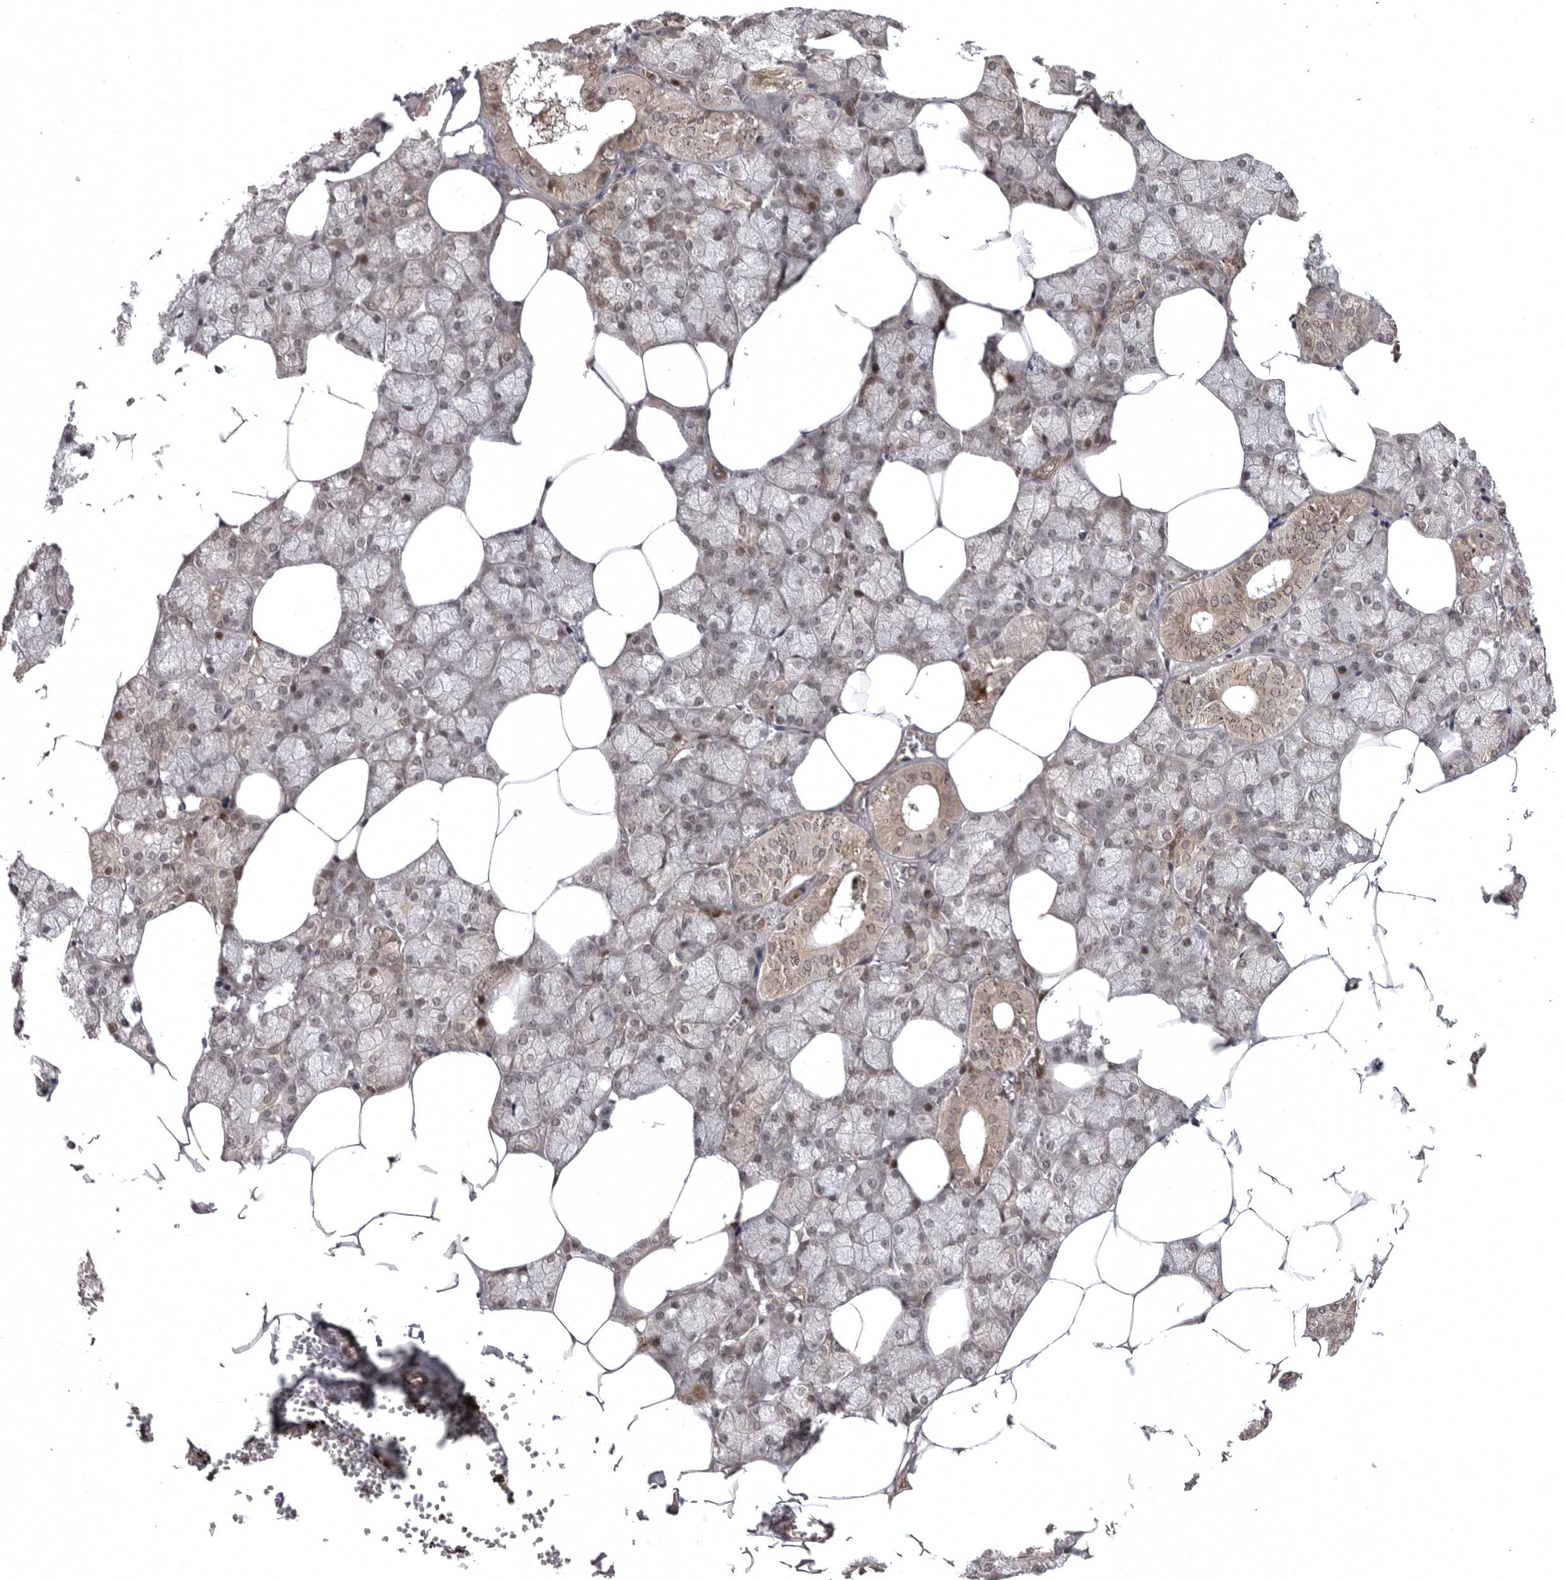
{"staining": {"intensity": "moderate", "quantity": "25%-75%", "location": "cytoplasmic/membranous,nuclear"}, "tissue": "salivary gland", "cell_type": "Glandular cells", "image_type": "normal", "snomed": [{"axis": "morphology", "description": "Normal tissue, NOS"}, {"axis": "topography", "description": "Salivary gland"}], "caption": "Protein staining of unremarkable salivary gland demonstrates moderate cytoplasmic/membranous,nuclear staining in about 25%-75% of glandular cells. Ihc stains the protein of interest in brown and the nuclei are stained blue.", "gene": "SNX16", "patient": {"sex": "male", "age": 62}}